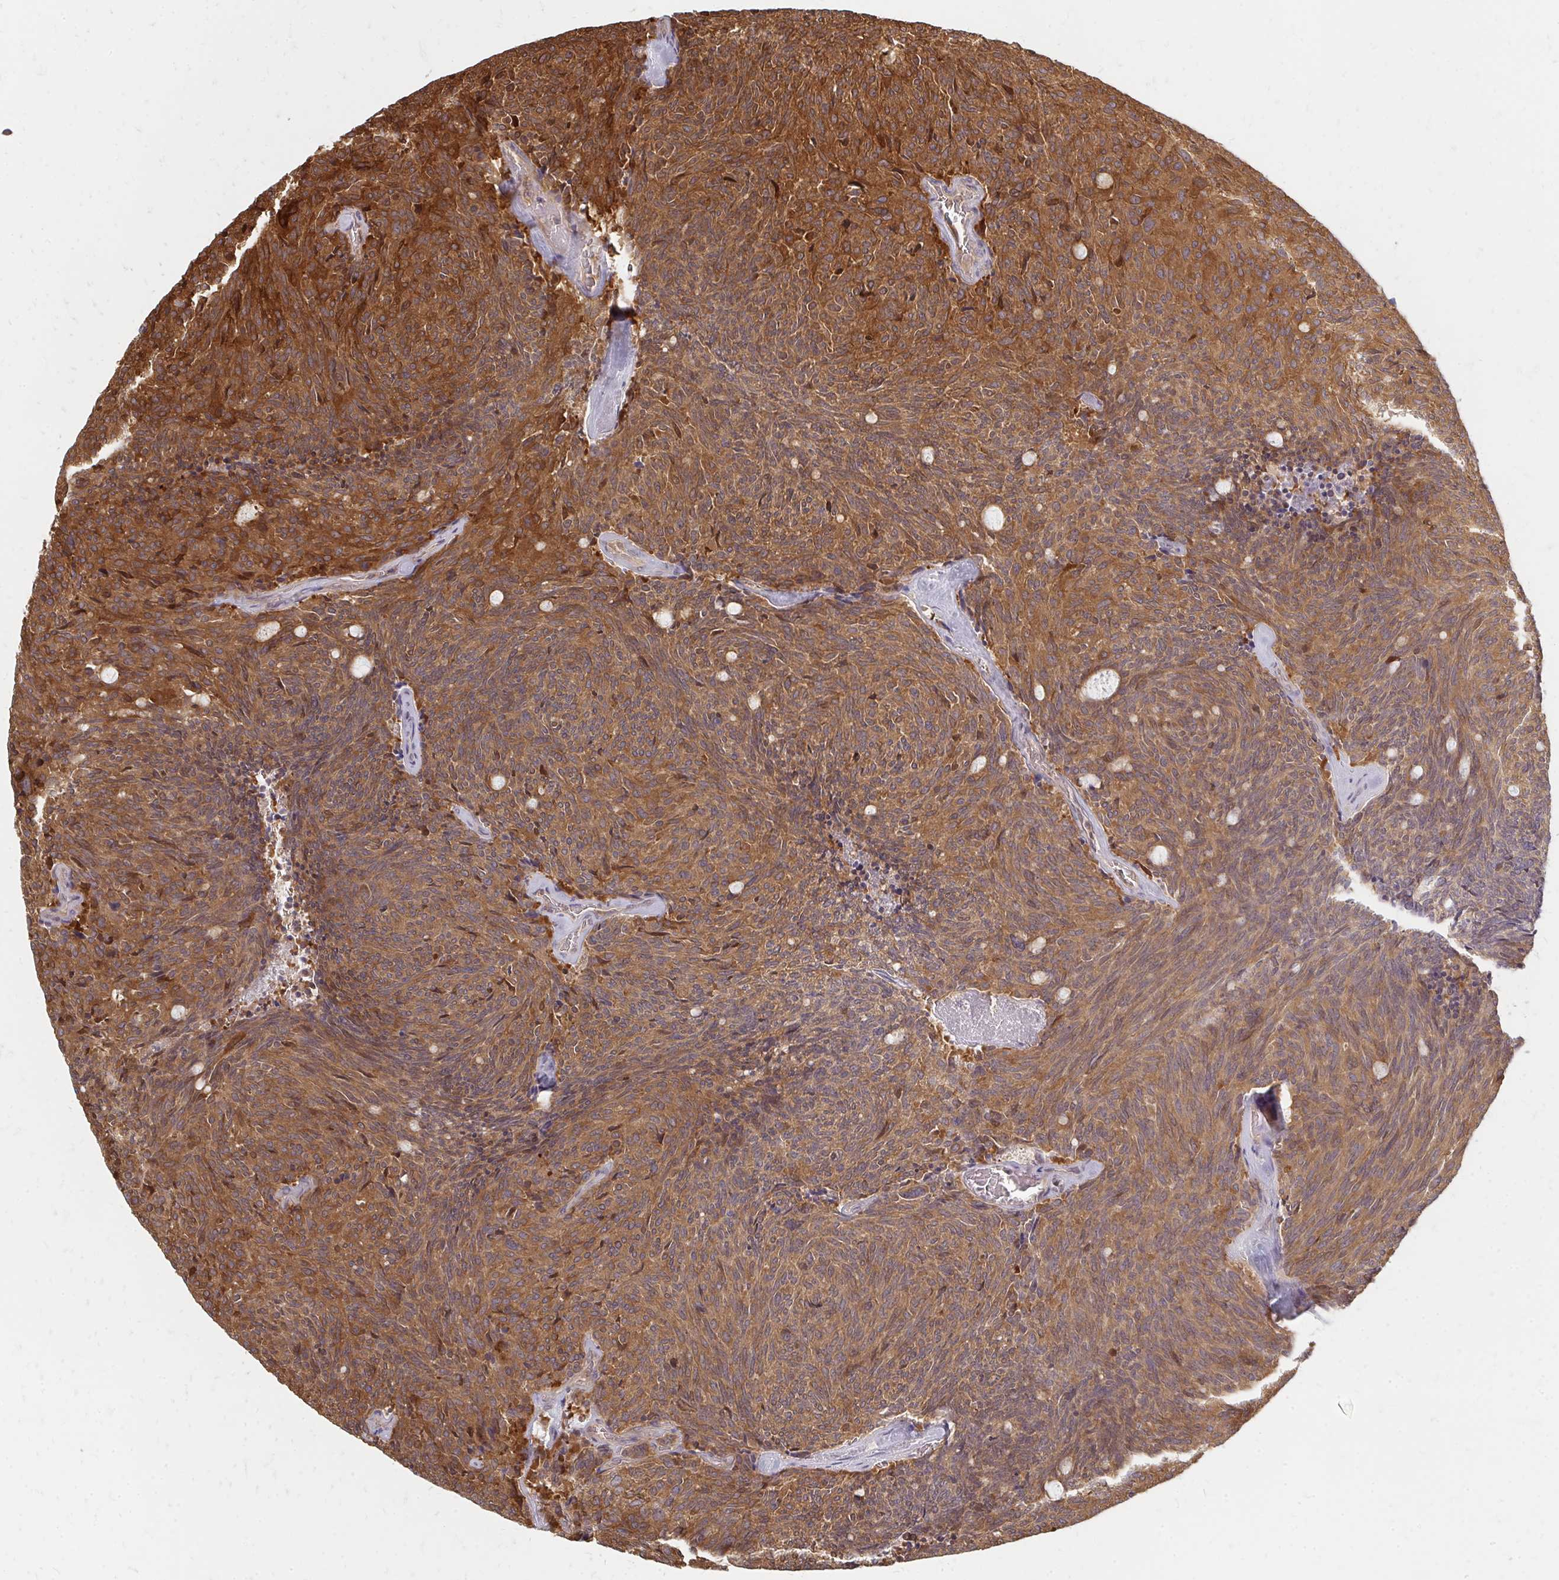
{"staining": {"intensity": "moderate", "quantity": ">75%", "location": "cytoplasmic/membranous"}, "tissue": "carcinoid", "cell_type": "Tumor cells", "image_type": "cancer", "snomed": [{"axis": "morphology", "description": "Carcinoid, malignant, NOS"}, {"axis": "topography", "description": "Pancreas"}], "caption": "Carcinoid stained with a protein marker demonstrates moderate staining in tumor cells.", "gene": "ZNF285", "patient": {"sex": "female", "age": 54}}